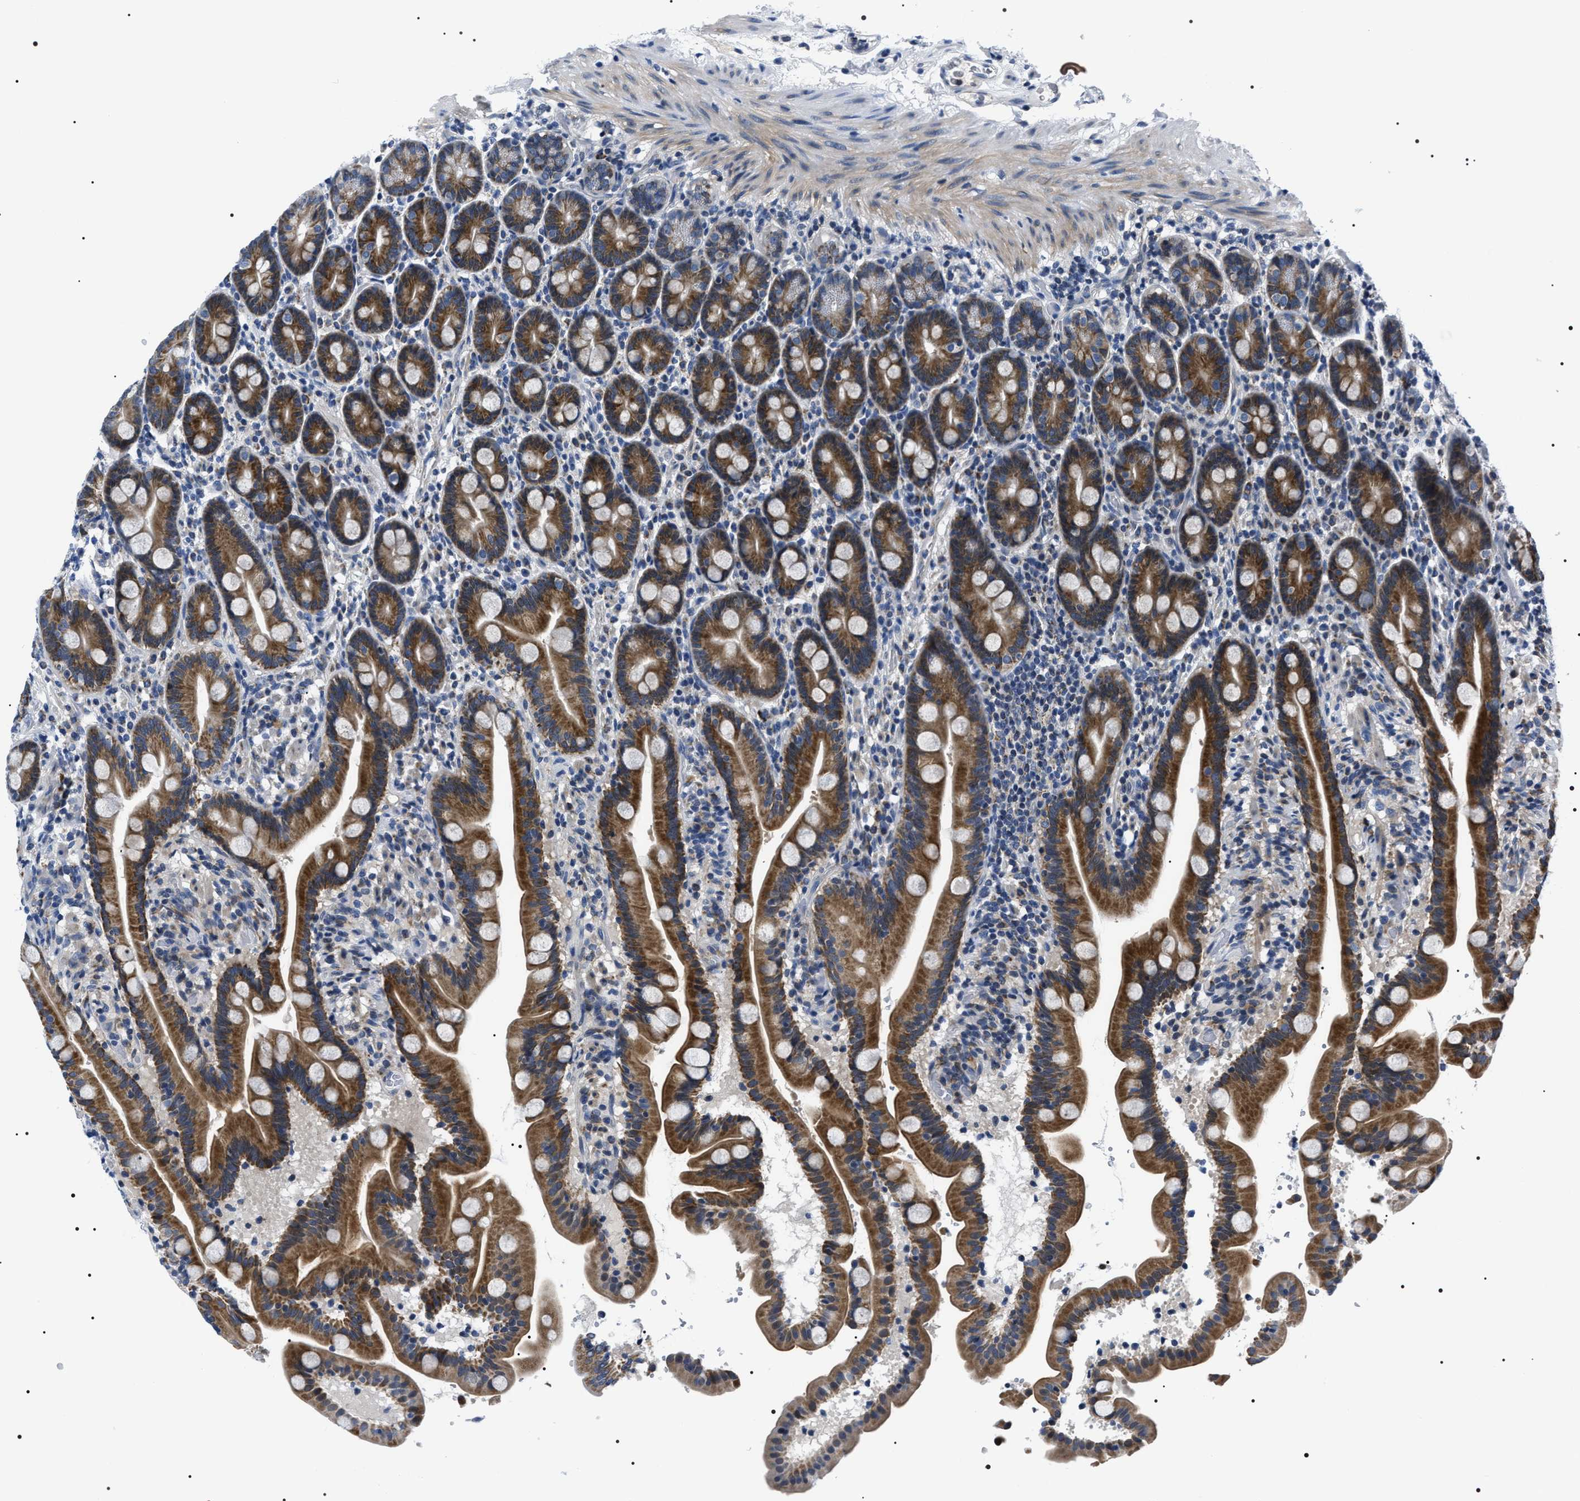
{"staining": {"intensity": "strong", "quantity": ">75%", "location": "cytoplasmic/membranous"}, "tissue": "duodenum", "cell_type": "Glandular cells", "image_type": "normal", "snomed": [{"axis": "morphology", "description": "Normal tissue, NOS"}, {"axis": "topography", "description": "Duodenum"}], "caption": "Immunohistochemical staining of unremarkable duodenum demonstrates strong cytoplasmic/membranous protein staining in approximately >75% of glandular cells. (brown staining indicates protein expression, while blue staining denotes nuclei).", "gene": "NTMT1", "patient": {"sex": "male", "age": 54}}